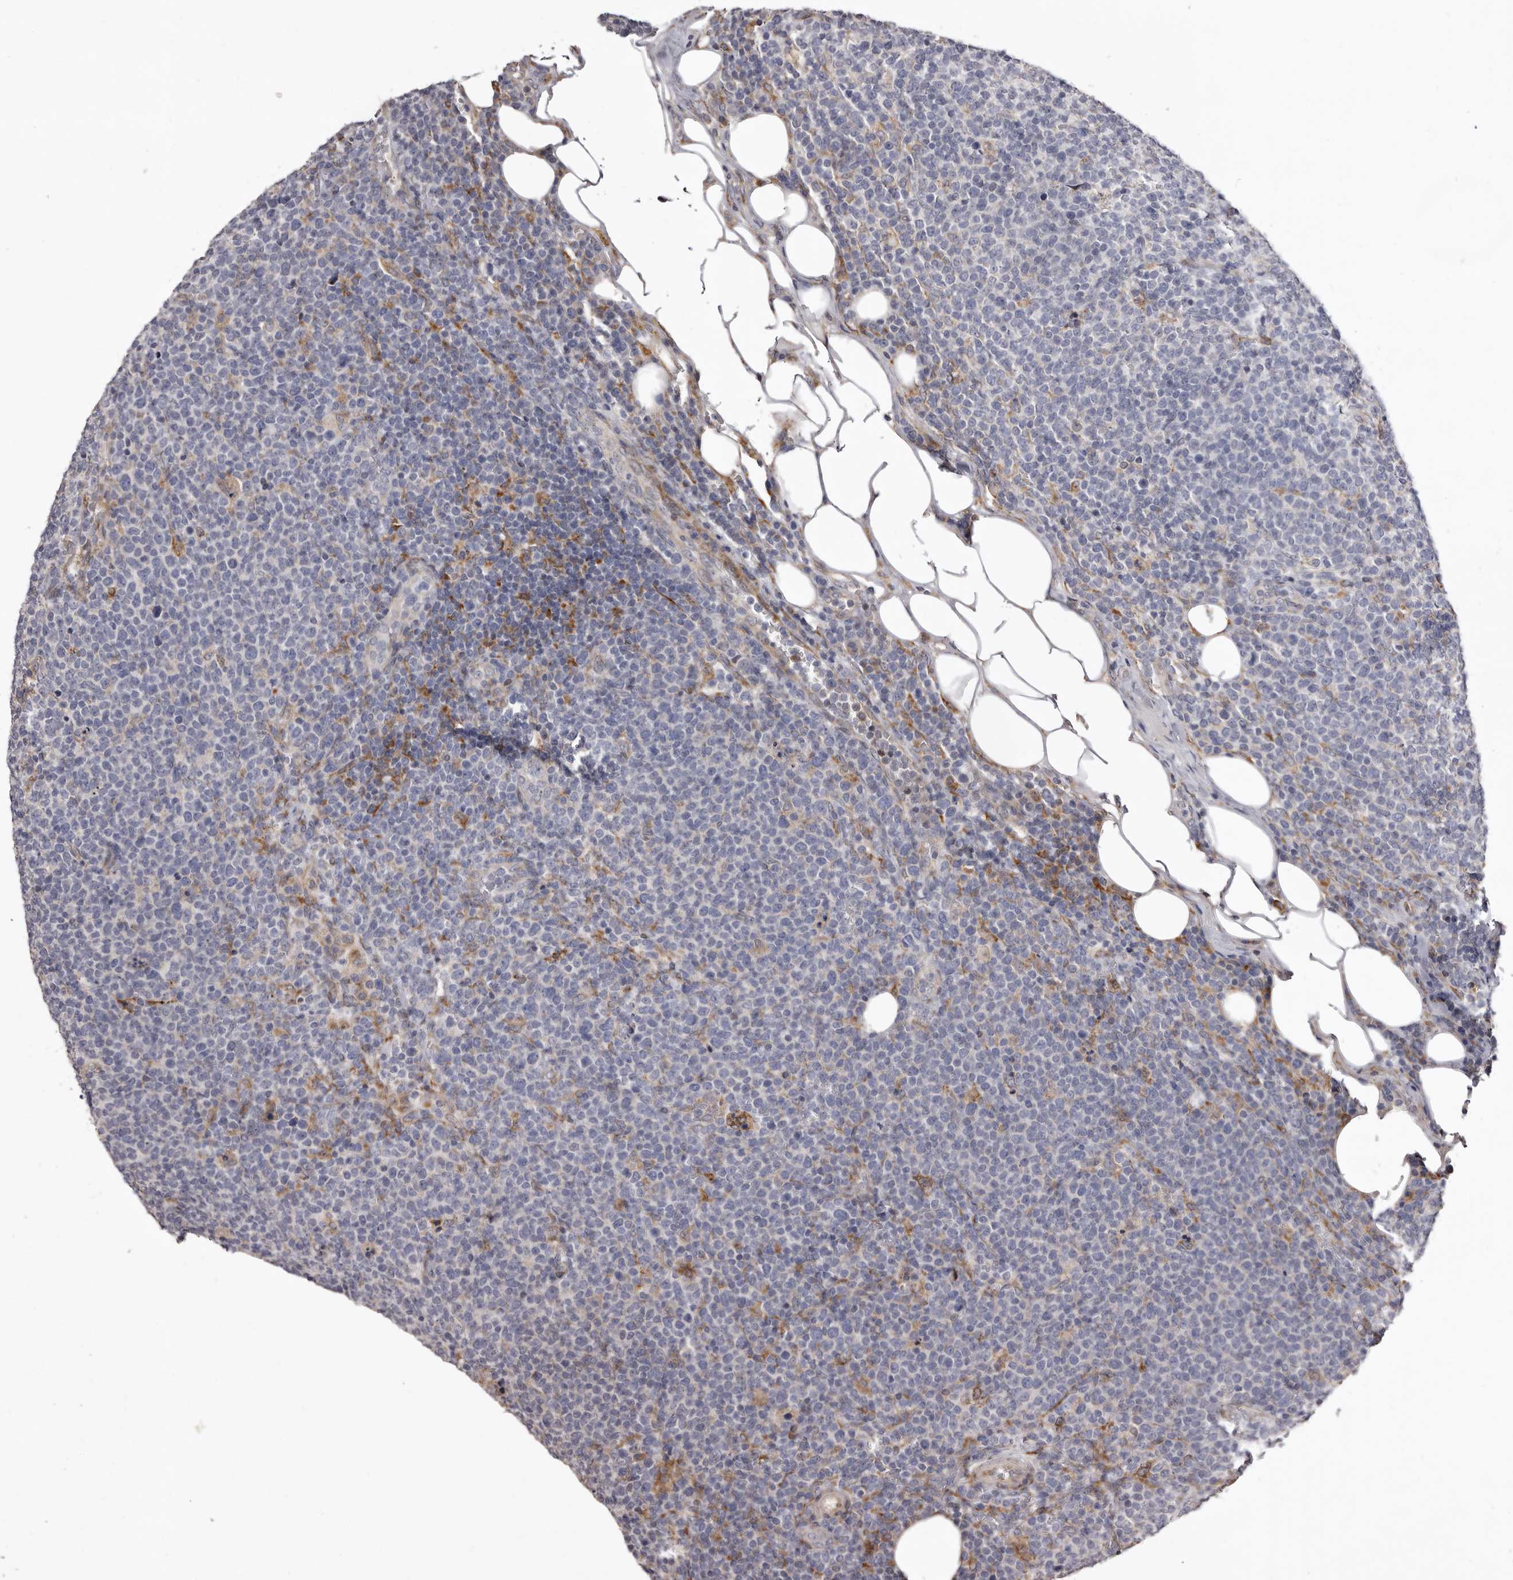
{"staining": {"intensity": "negative", "quantity": "none", "location": "none"}, "tissue": "lymphoma", "cell_type": "Tumor cells", "image_type": "cancer", "snomed": [{"axis": "morphology", "description": "Malignant lymphoma, non-Hodgkin's type, High grade"}, {"axis": "topography", "description": "Lymph node"}], "caption": "Photomicrograph shows no protein expression in tumor cells of malignant lymphoma, non-Hodgkin's type (high-grade) tissue.", "gene": "PIGX", "patient": {"sex": "male", "age": 61}}